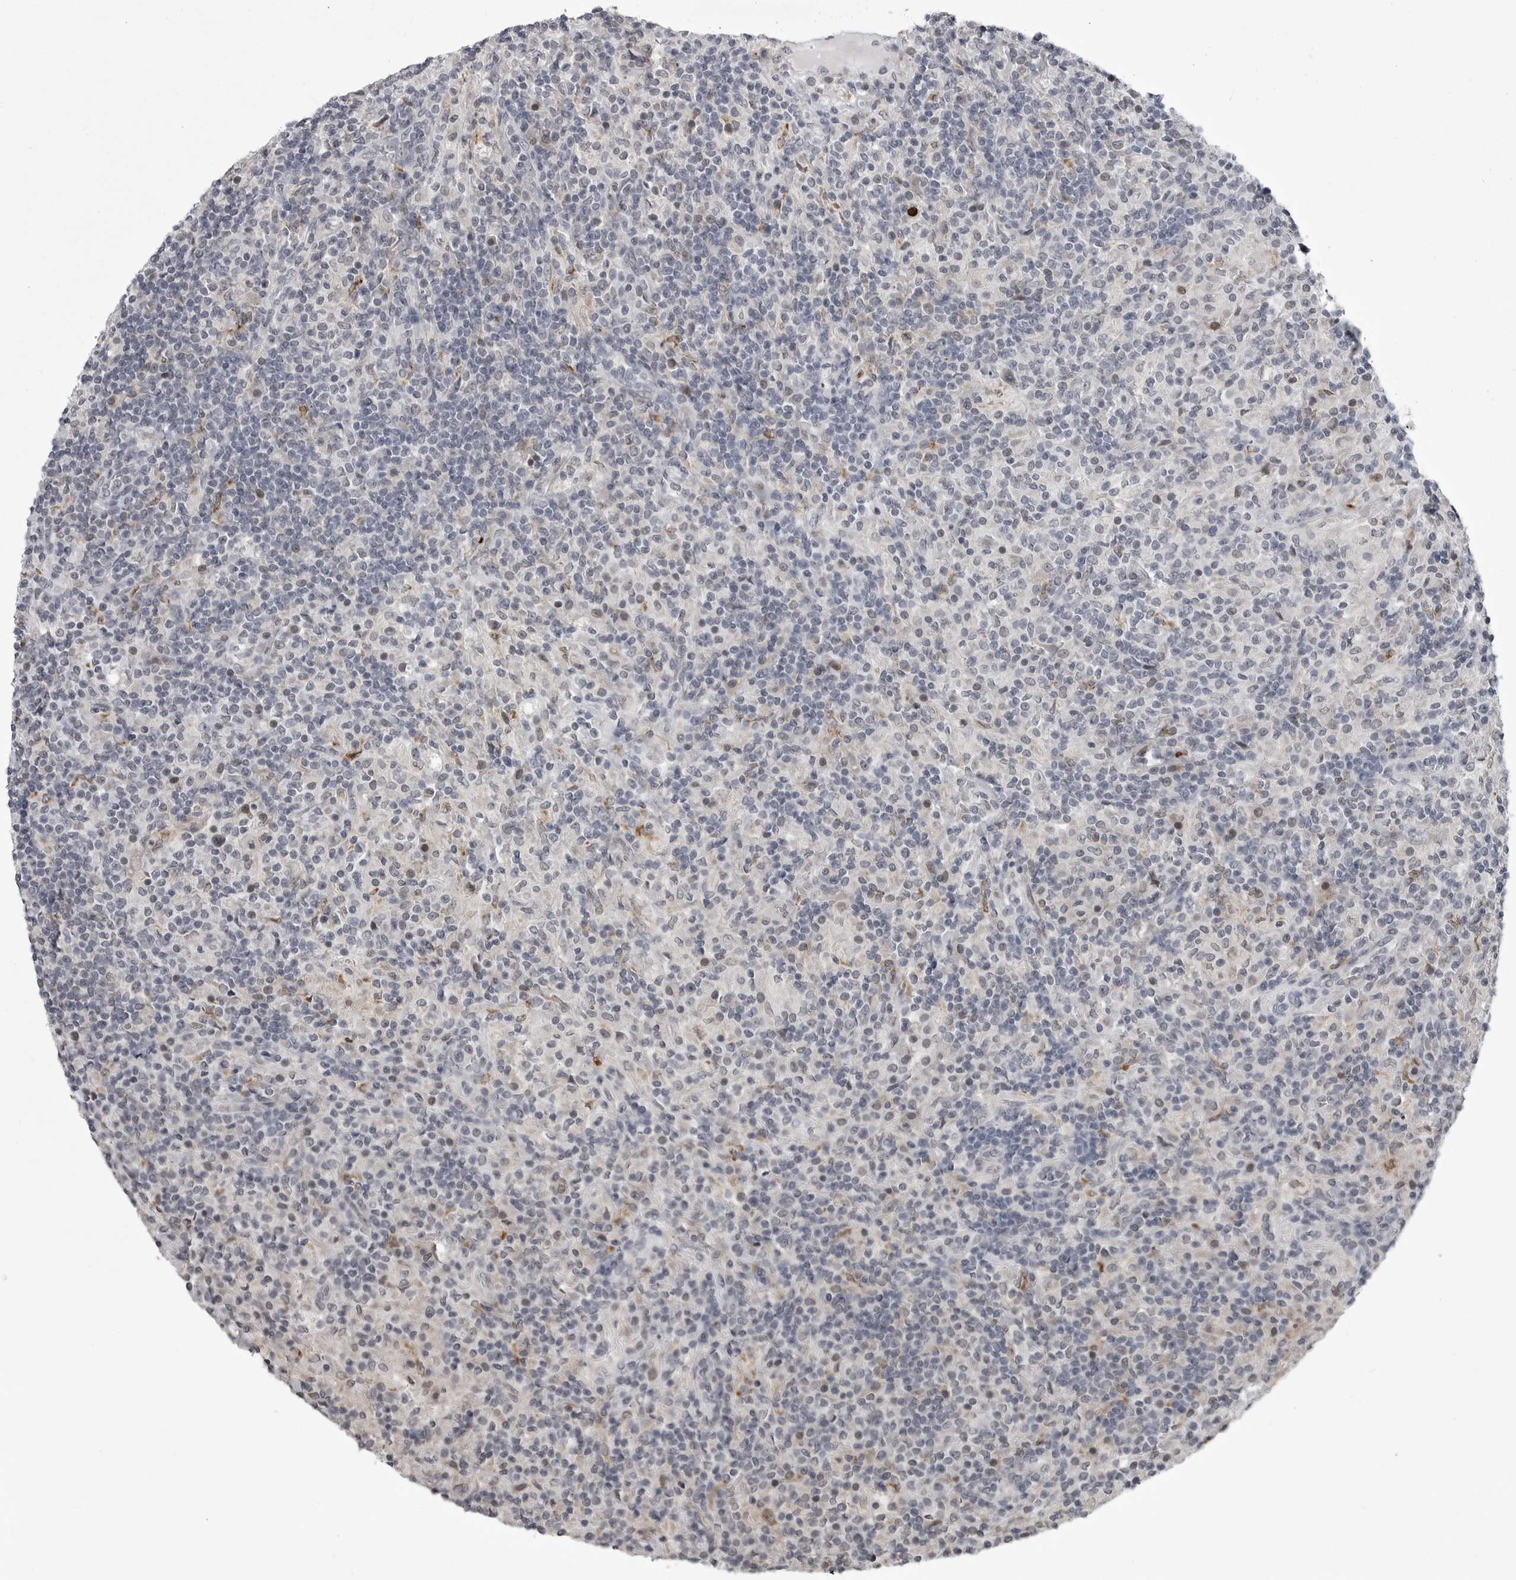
{"staining": {"intensity": "negative", "quantity": "none", "location": "none"}, "tissue": "lymphoma", "cell_type": "Tumor cells", "image_type": "cancer", "snomed": [{"axis": "morphology", "description": "Hodgkin's disease, NOS"}, {"axis": "topography", "description": "Lymph node"}], "caption": "Tumor cells show no significant expression in lymphoma.", "gene": "LYSMD1", "patient": {"sex": "male", "age": 70}}